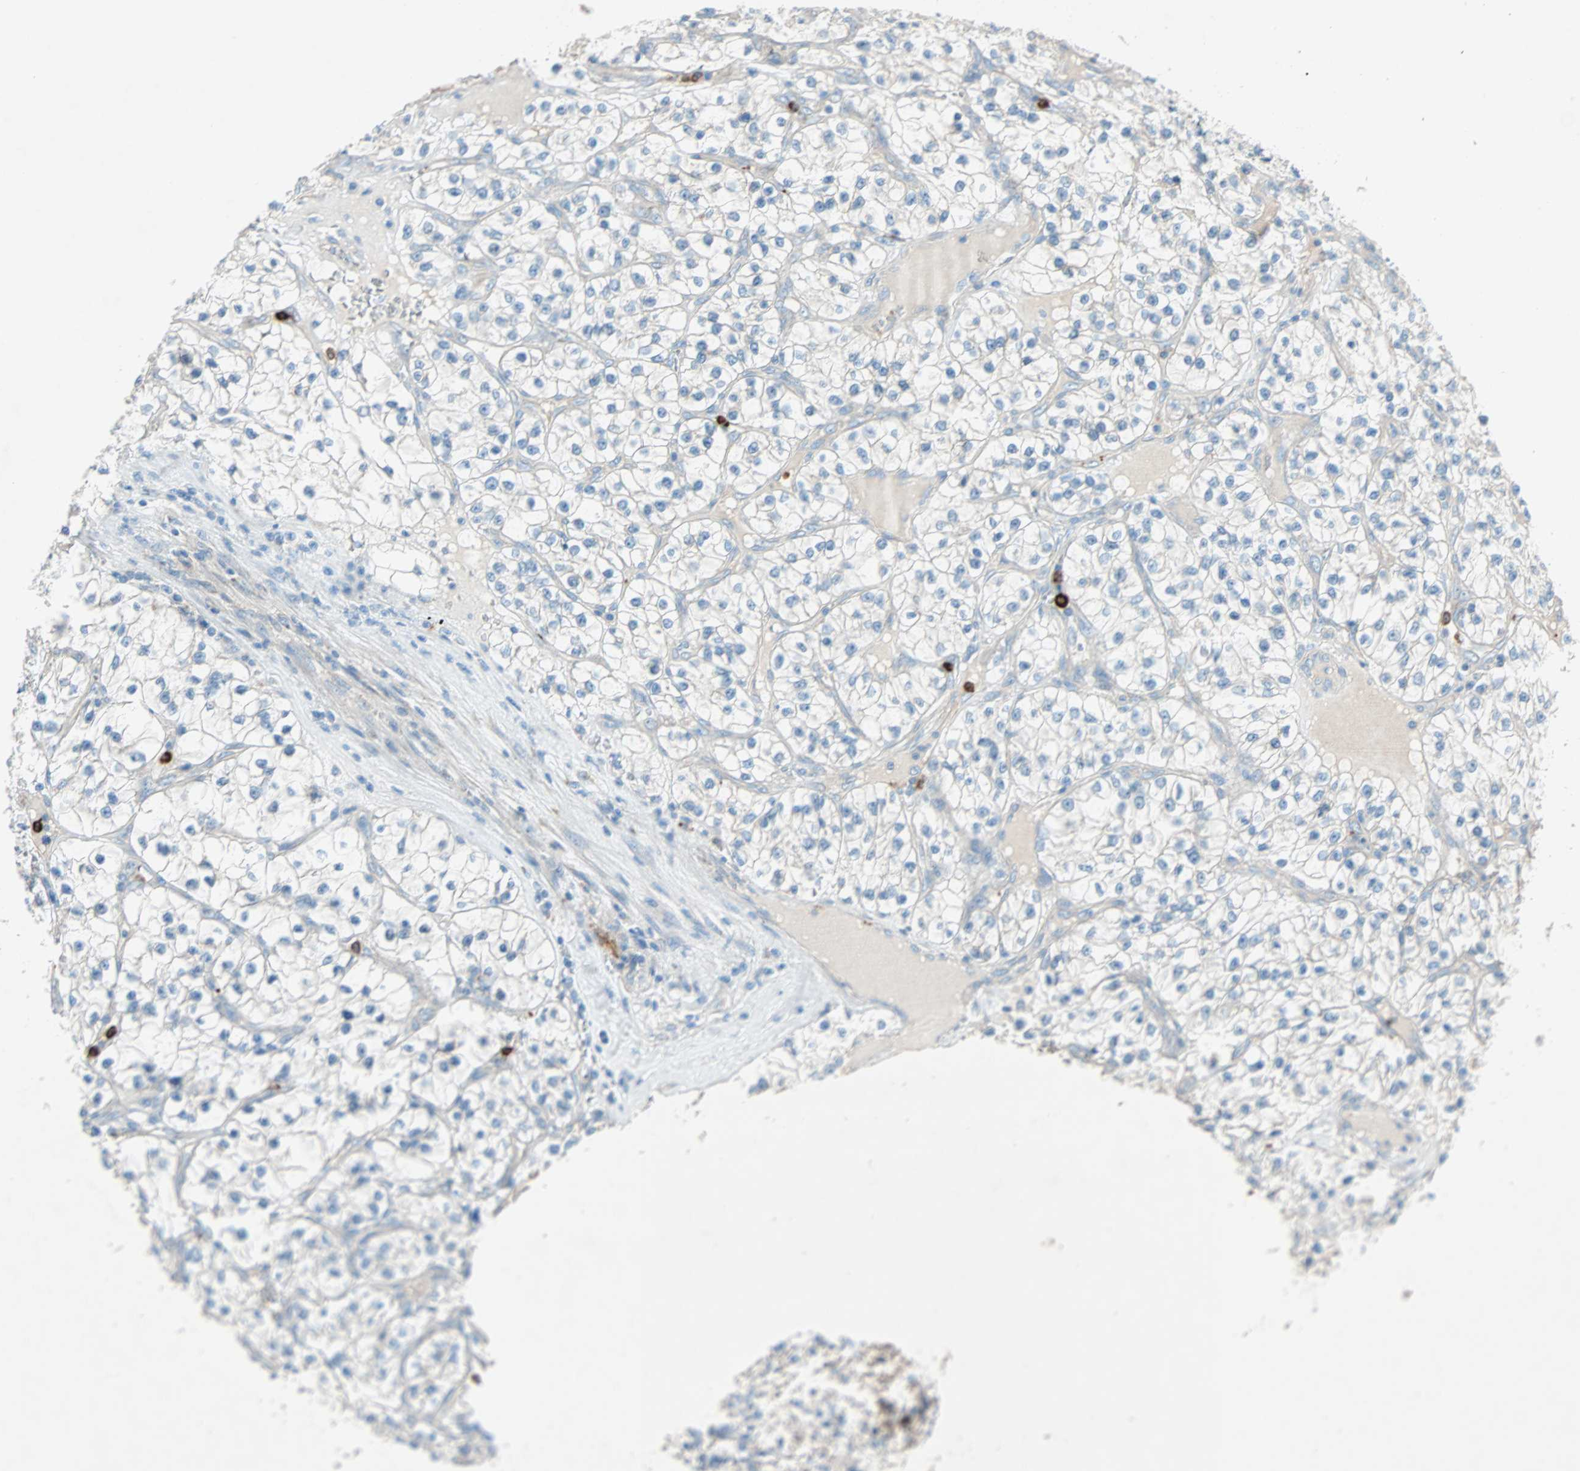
{"staining": {"intensity": "weak", "quantity": "25%-75%", "location": "cytoplasmic/membranous"}, "tissue": "renal cancer", "cell_type": "Tumor cells", "image_type": "cancer", "snomed": [{"axis": "morphology", "description": "Adenocarcinoma, NOS"}, {"axis": "topography", "description": "Kidney"}], "caption": "Weak cytoplasmic/membranous protein staining is identified in about 25%-75% of tumor cells in renal cancer (adenocarcinoma).", "gene": "LY6G6F", "patient": {"sex": "female", "age": 57}}